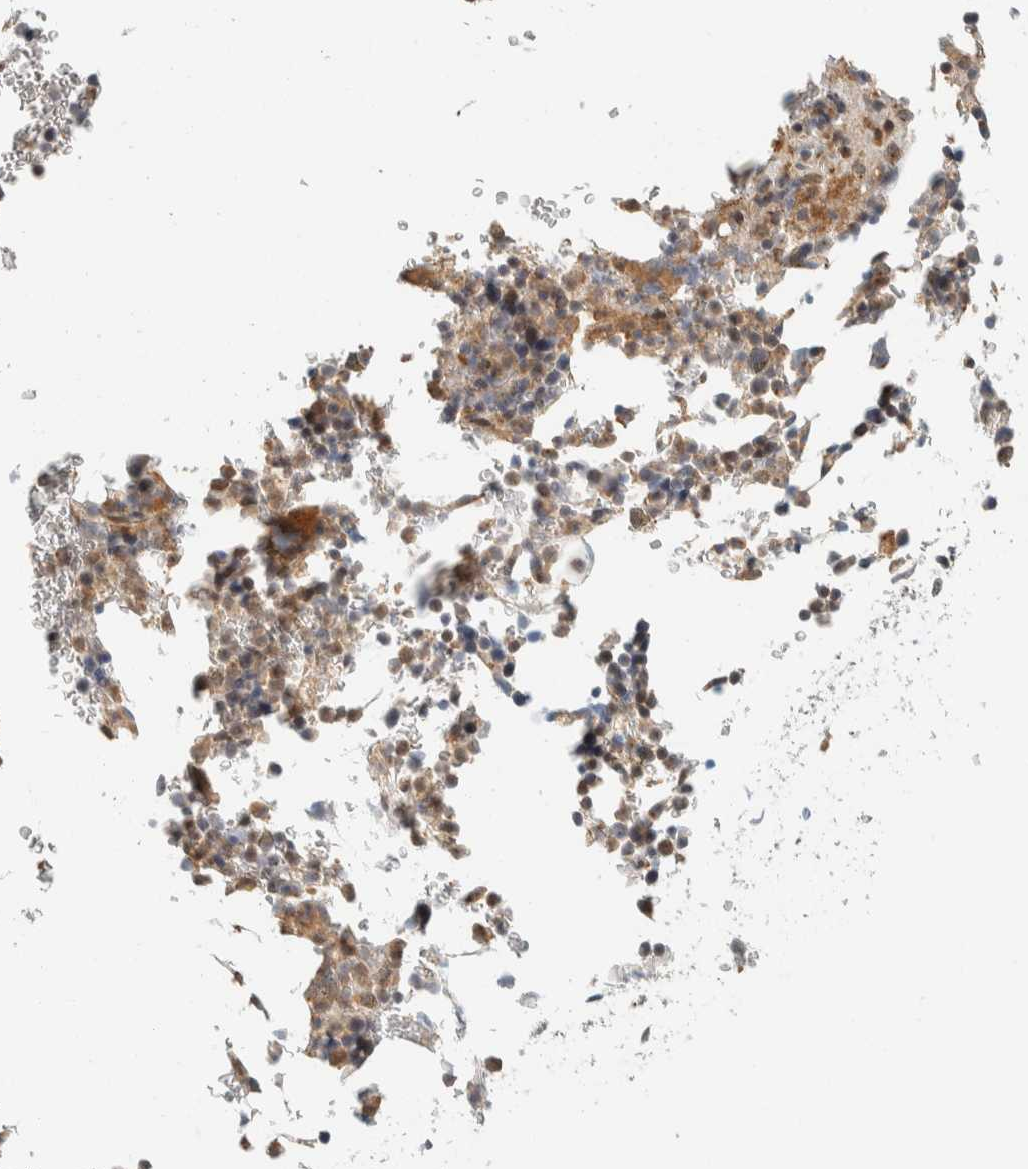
{"staining": {"intensity": "moderate", "quantity": ">75%", "location": "cytoplasmic/membranous,nuclear"}, "tissue": "bone marrow", "cell_type": "Hematopoietic cells", "image_type": "normal", "snomed": [{"axis": "morphology", "description": "Normal tissue, NOS"}, {"axis": "topography", "description": "Bone marrow"}], "caption": "This micrograph reveals immunohistochemistry staining of normal bone marrow, with medium moderate cytoplasmic/membranous,nuclear staining in approximately >75% of hematopoietic cells.", "gene": "ARFGEF1", "patient": {"sex": "female", "age": 81}}